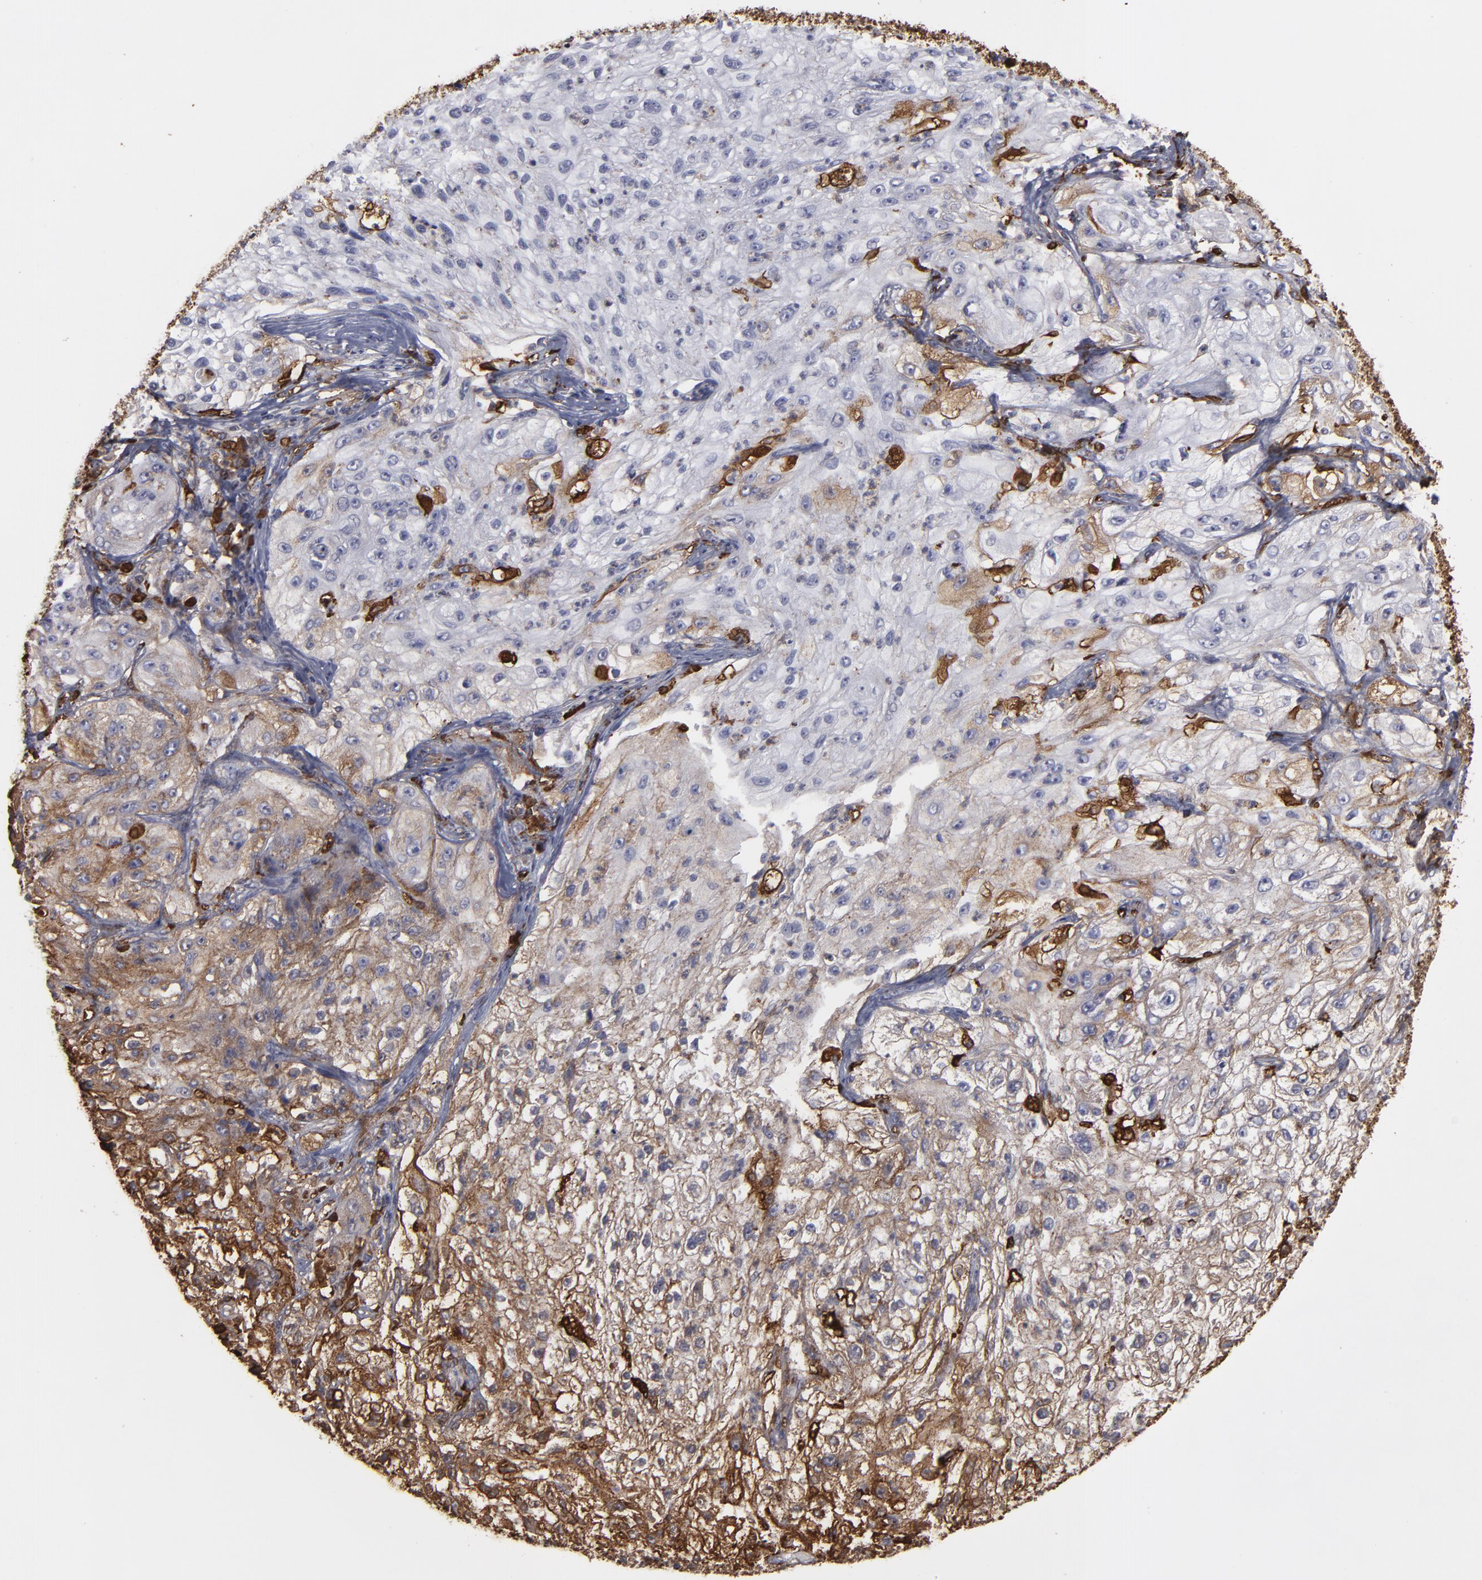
{"staining": {"intensity": "moderate", "quantity": "25%-75%", "location": "cytoplasmic/membranous"}, "tissue": "lung cancer", "cell_type": "Tumor cells", "image_type": "cancer", "snomed": [{"axis": "morphology", "description": "Inflammation, NOS"}, {"axis": "morphology", "description": "Squamous cell carcinoma, NOS"}, {"axis": "topography", "description": "Lymph node"}, {"axis": "topography", "description": "Soft tissue"}, {"axis": "topography", "description": "Lung"}], "caption": "DAB (3,3'-diaminobenzidine) immunohistochemical staining of human lung cancer (squamous cell carcinoma) exhibits moderate cytoplasmic/membranous protein staining in about 25%-75% of tumor cells.", "gene": "ODC1", "patient": {"sex": "male", "age": 66}}